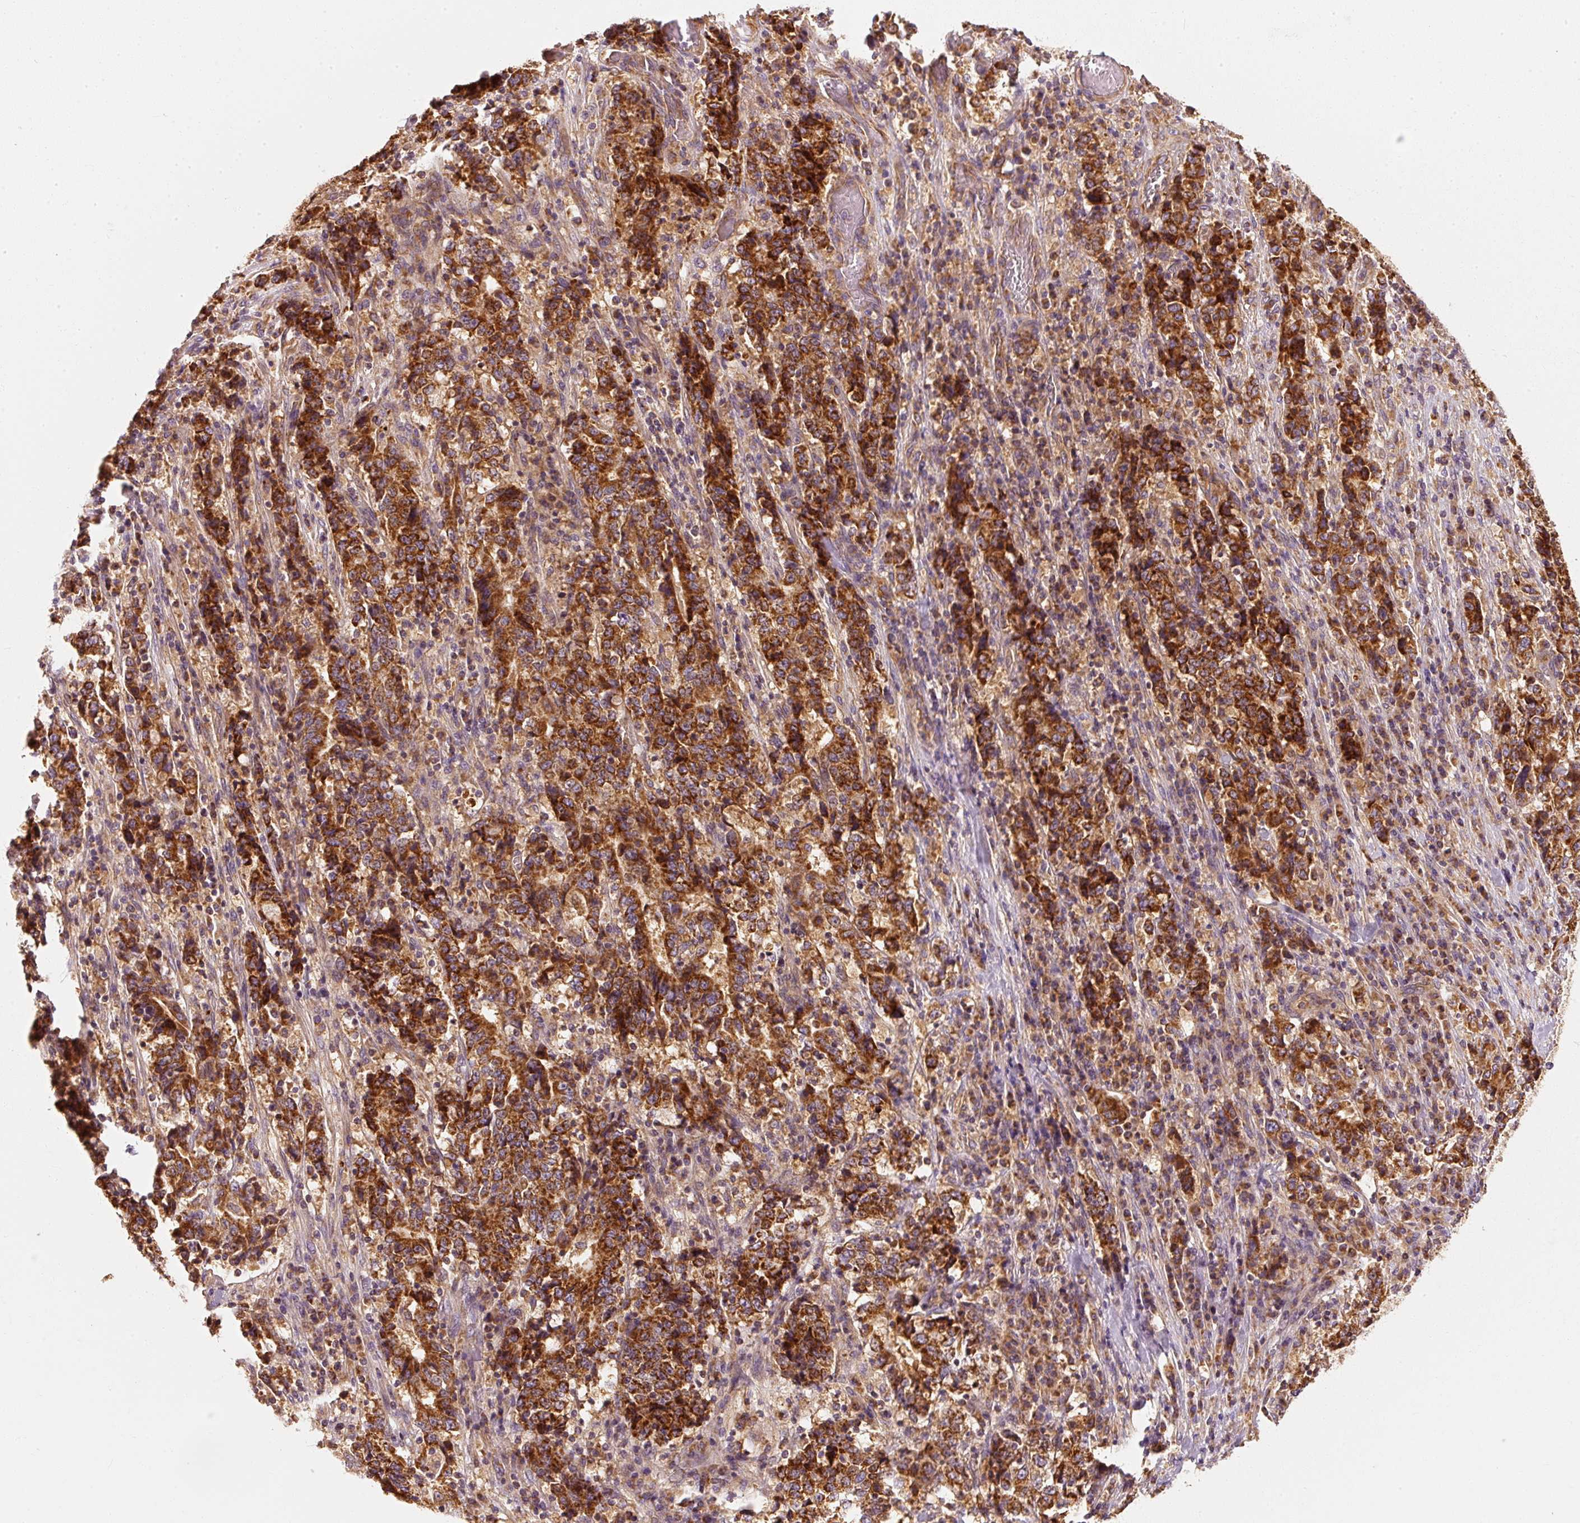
{"staining": {"intensity": "strong", "quantity": ">75%", "location": "cytoplasmic/membranous"}, "tissue": "stomach cancer", "cell_type": "Tumor cells", "image_type": "cancer", "snomed": [{"axis": "morphology", "description": "Normal tissue, NOS"}, {"axis": "morphology", "description": "Adenocarcinoma, NOS"}, {"axis": "topography", "description": "Stomach, upper"}, {"axis": "topography", "description": "Stomach"}], "caption": "Immunohistochemistry (IHC) (DAB) staining of stomach adenocarcinoma reveals strong cytoplasmic/membranous protein positivity in about >75% of tumor cells. Immunohistochemistry stains the protein of interest in brown and the nuclei are stained blue.", "gene": "TOMM40", "patient": {"sex": "male", "age": 59}}